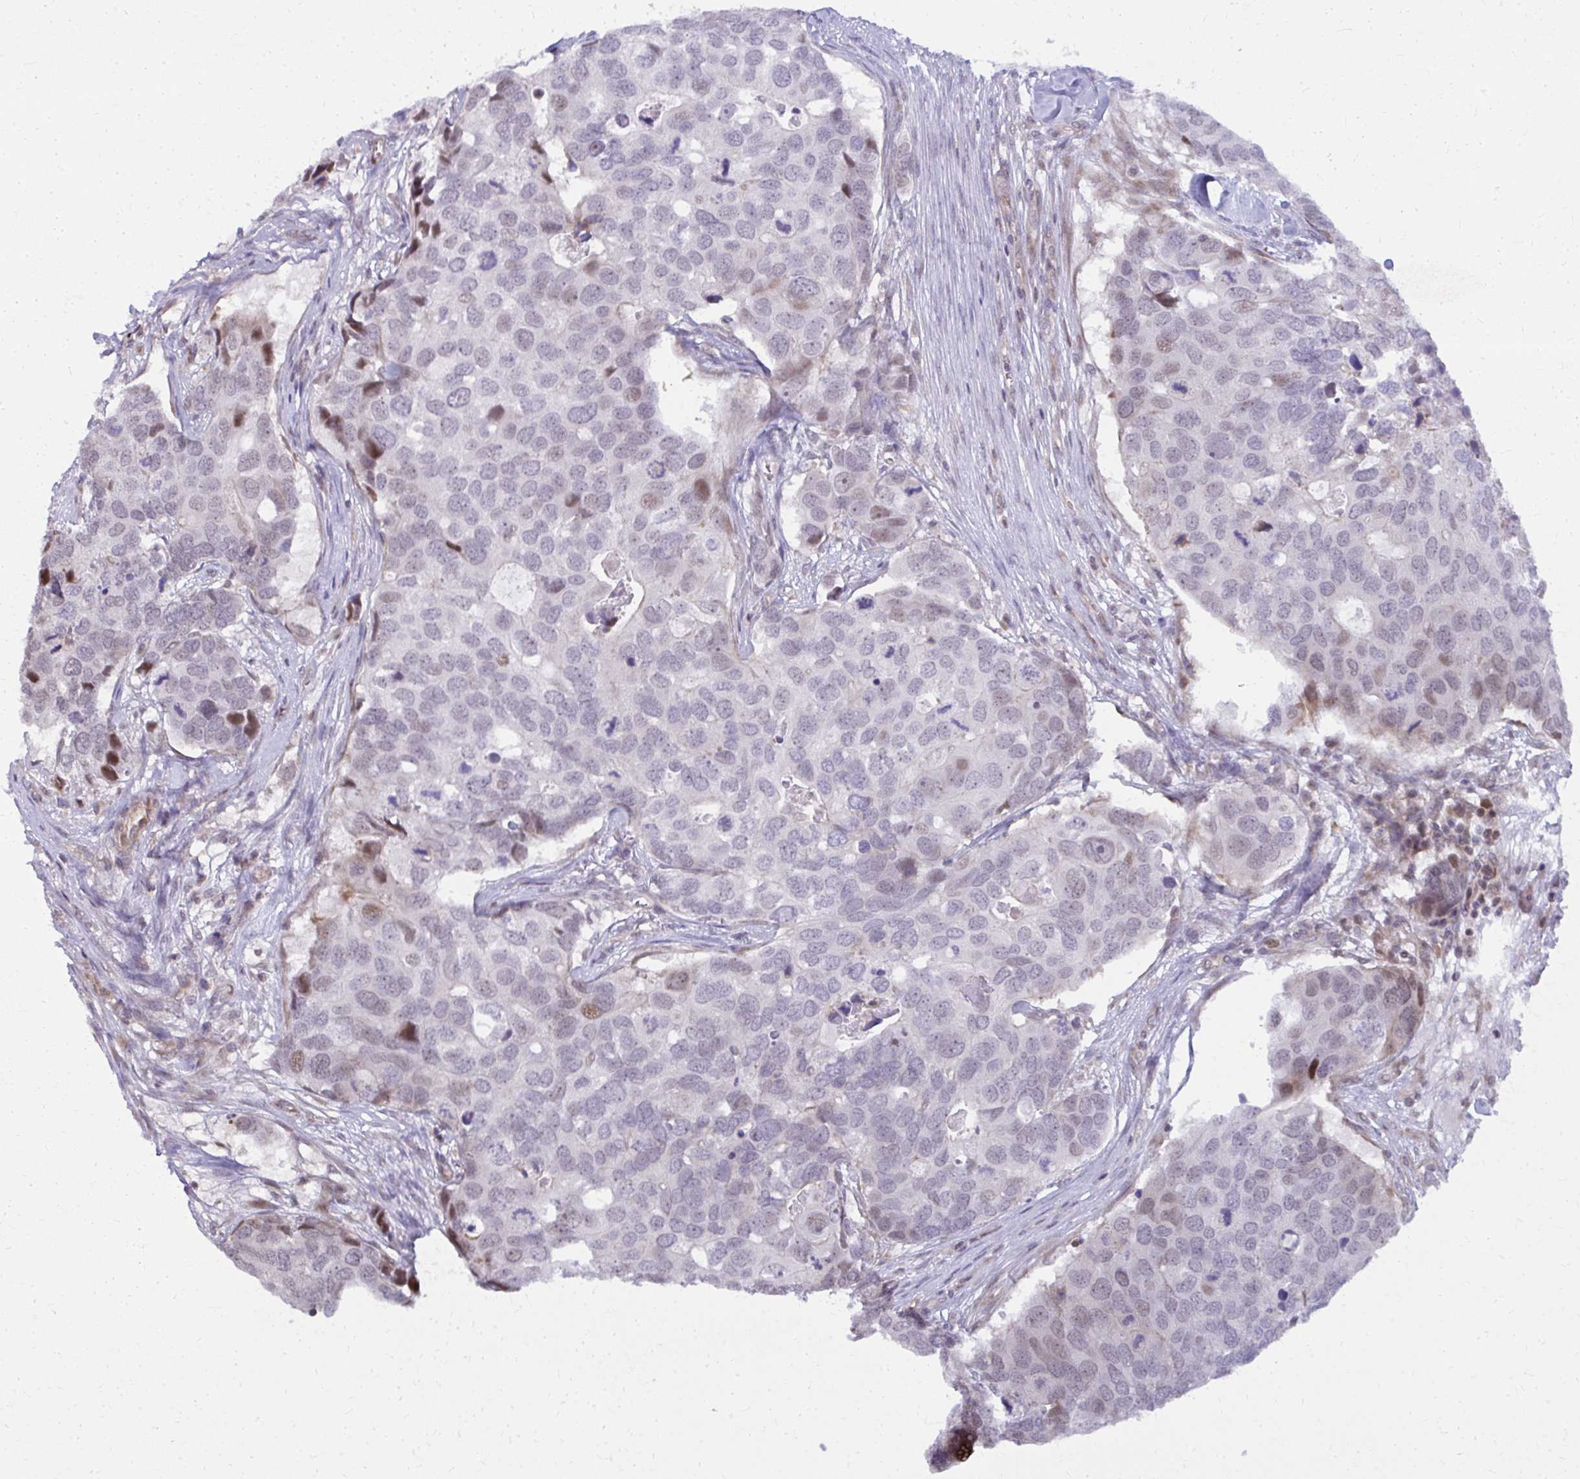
{"staining": {"intensity": "moderate", "quantity": "<25%", "location": "nuclear"}, "tissue": "breast cancer", "cell_type": "Tumor cells", "image_type": "cancer", "snomed": [{"axis": "morphology", "description": "Duct carcinoma"}, {"axis": "topography", "description": "Breast"}], "caption": "The immunohistochemical stain highlights moderate nuclear expression in tumor cells of breast infiltrating ductal carcinoma tissue. The staining was performed using DAB (3,3'-diaminobenzidine), with brown indicating positive protein expression. Nuclei are stained blue with hematoxylin.", "gene": "MAF1", "patient": {"sex": "female", "age": 83}}